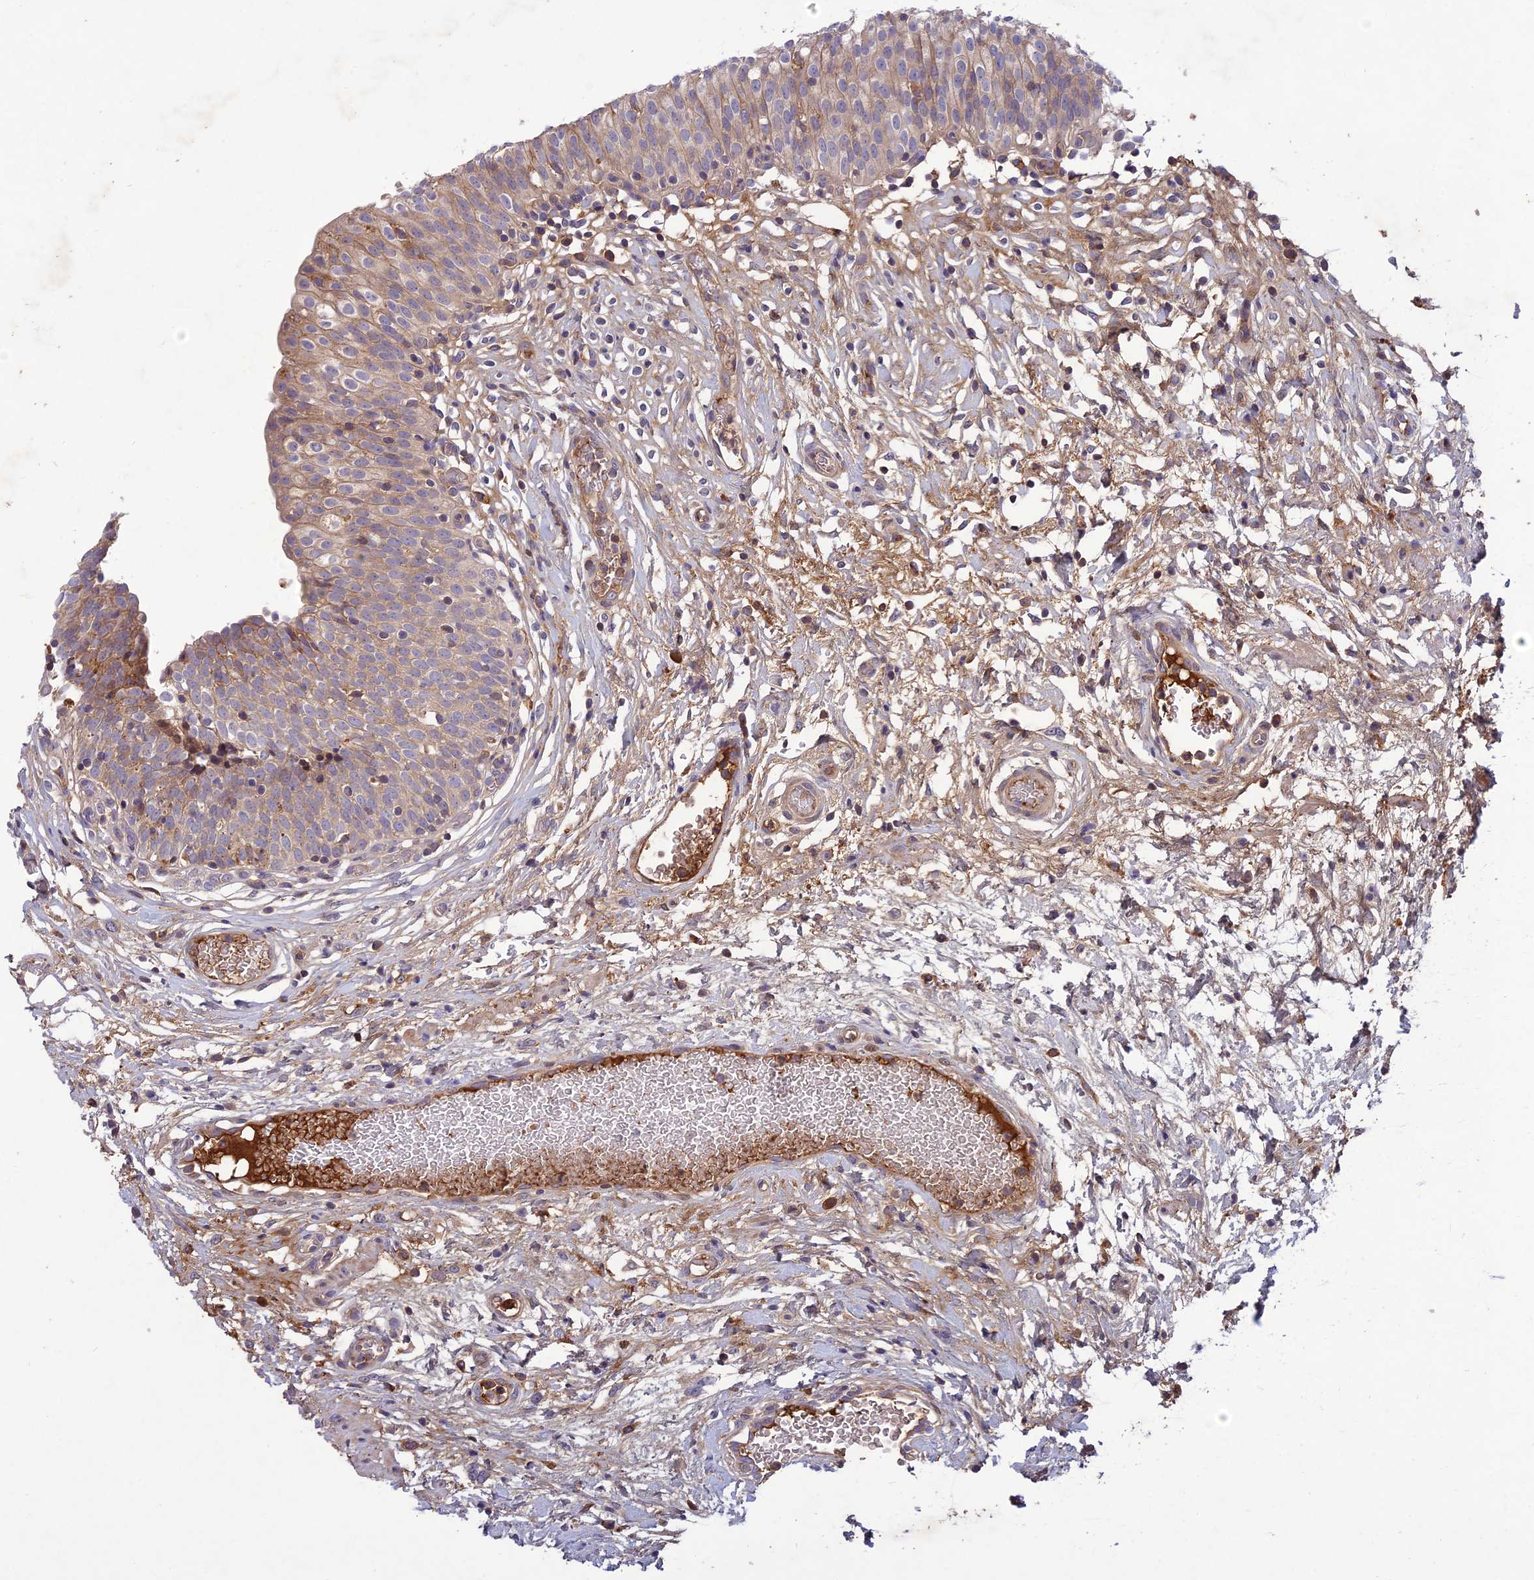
{"staining": {"intensity": "weak", "quantity": "25%-75%", "location": "cytoplasmic/membranous"}, "tissue": "urinary bladder", "cell_type": "Urothelial cells", "image_type": "normal", "snomed": [{"axis": "morphology", "description": "Normal tissue, NOS"}, {"axis": "topography", "description": "Urinary bladder"}], "caption": "Urinary bladder stained with DAB immunohistochemistry (IHC) displays low levels of weak cytoplasmic/membranous positivity in approximately 25%-75% of urothelial cells.", "gene": "ADO", "patient": {"sex": "male", "age": 55}}